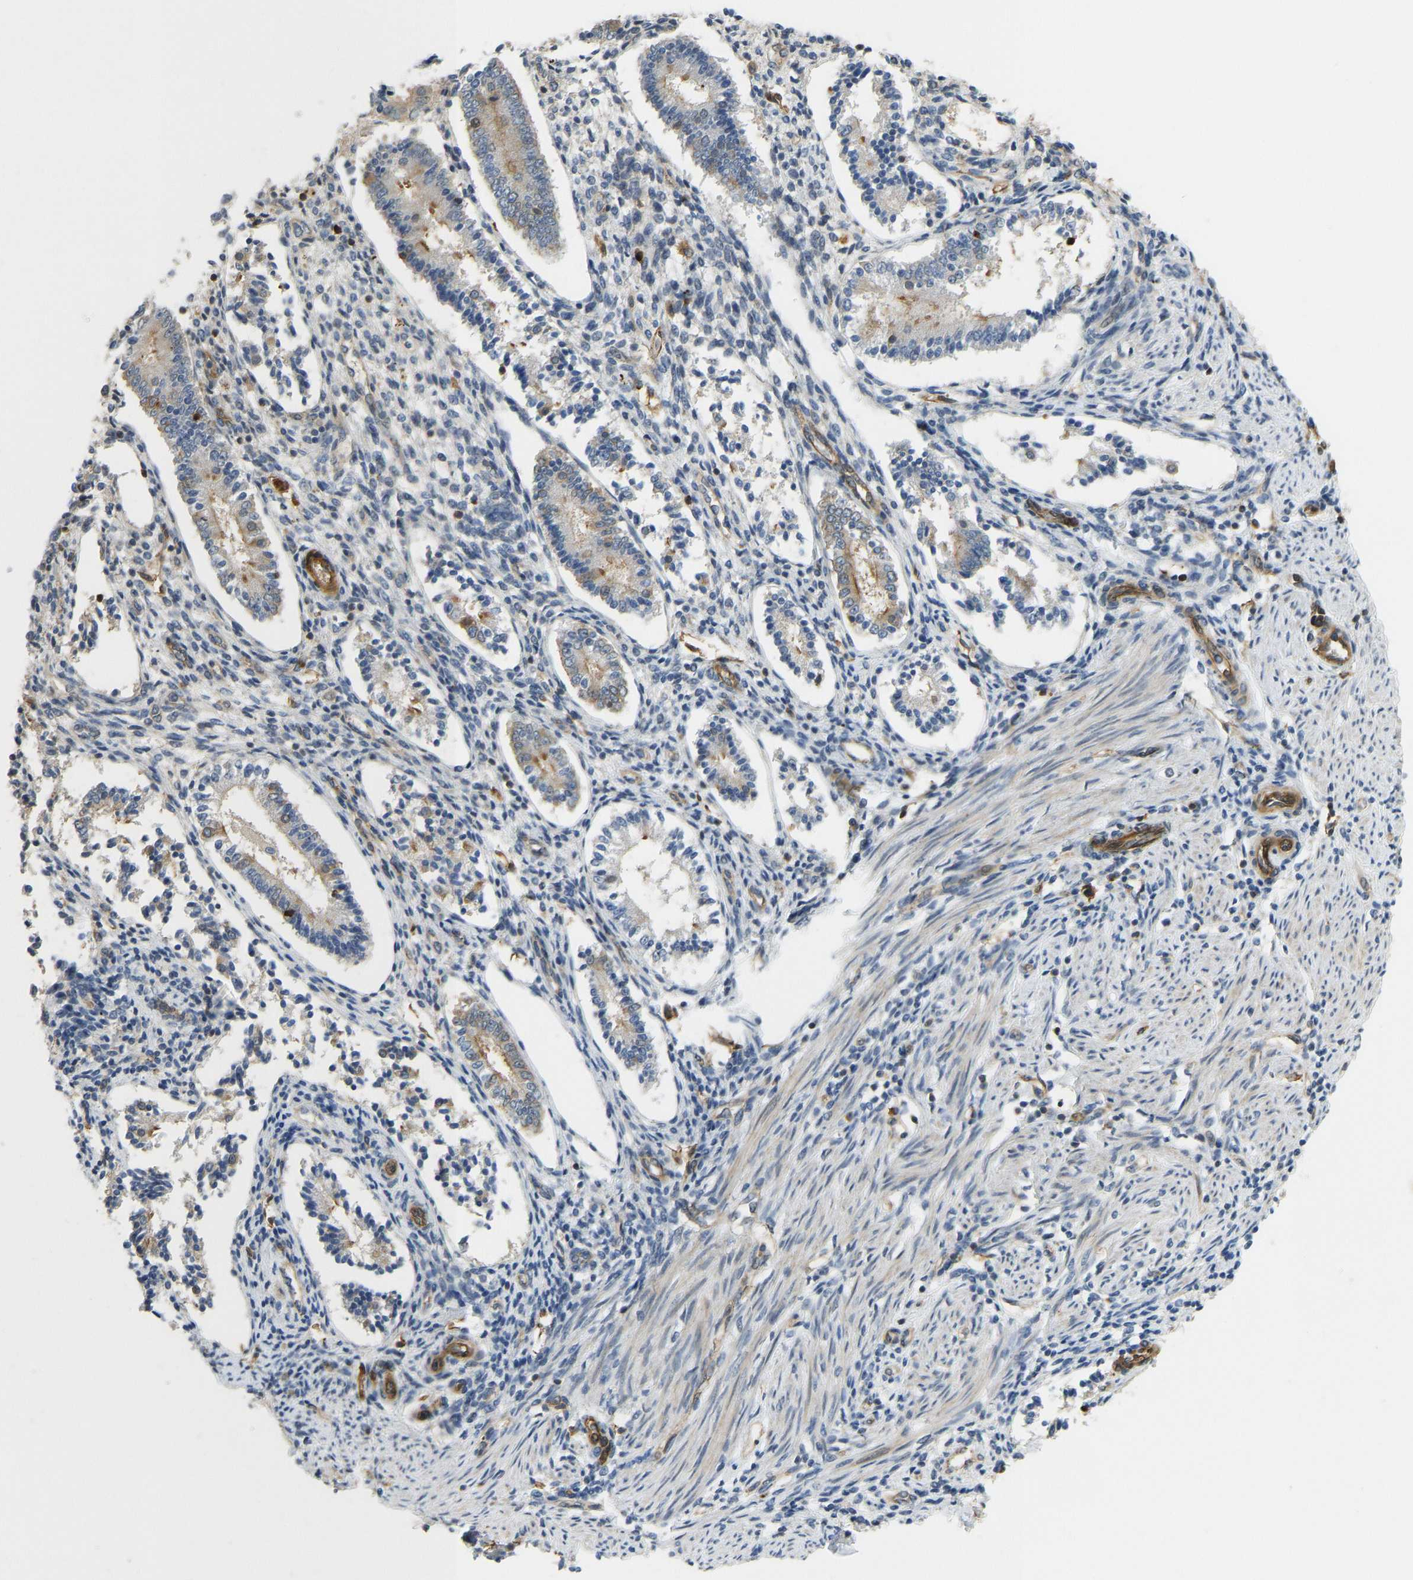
{"staining": {"intensity": "negative", "quantity": "none", "location": "none"}, "tissue": "endometrium", "cell_type": "Cells in endometrial stroma", "image_type": "normal", "snomed": [{"axis": "morphology", "description": "Normal tissue, NOS"}, {"axis": "topography", "description": "Endometrium"}], "caption": "The immunohistochemistry (IHC) micrograph has no significant positivity in cells in endometrial stroma of endometrium.", "gene": "KIAA1671", "patient": {"sex": "female", "age": 42}}